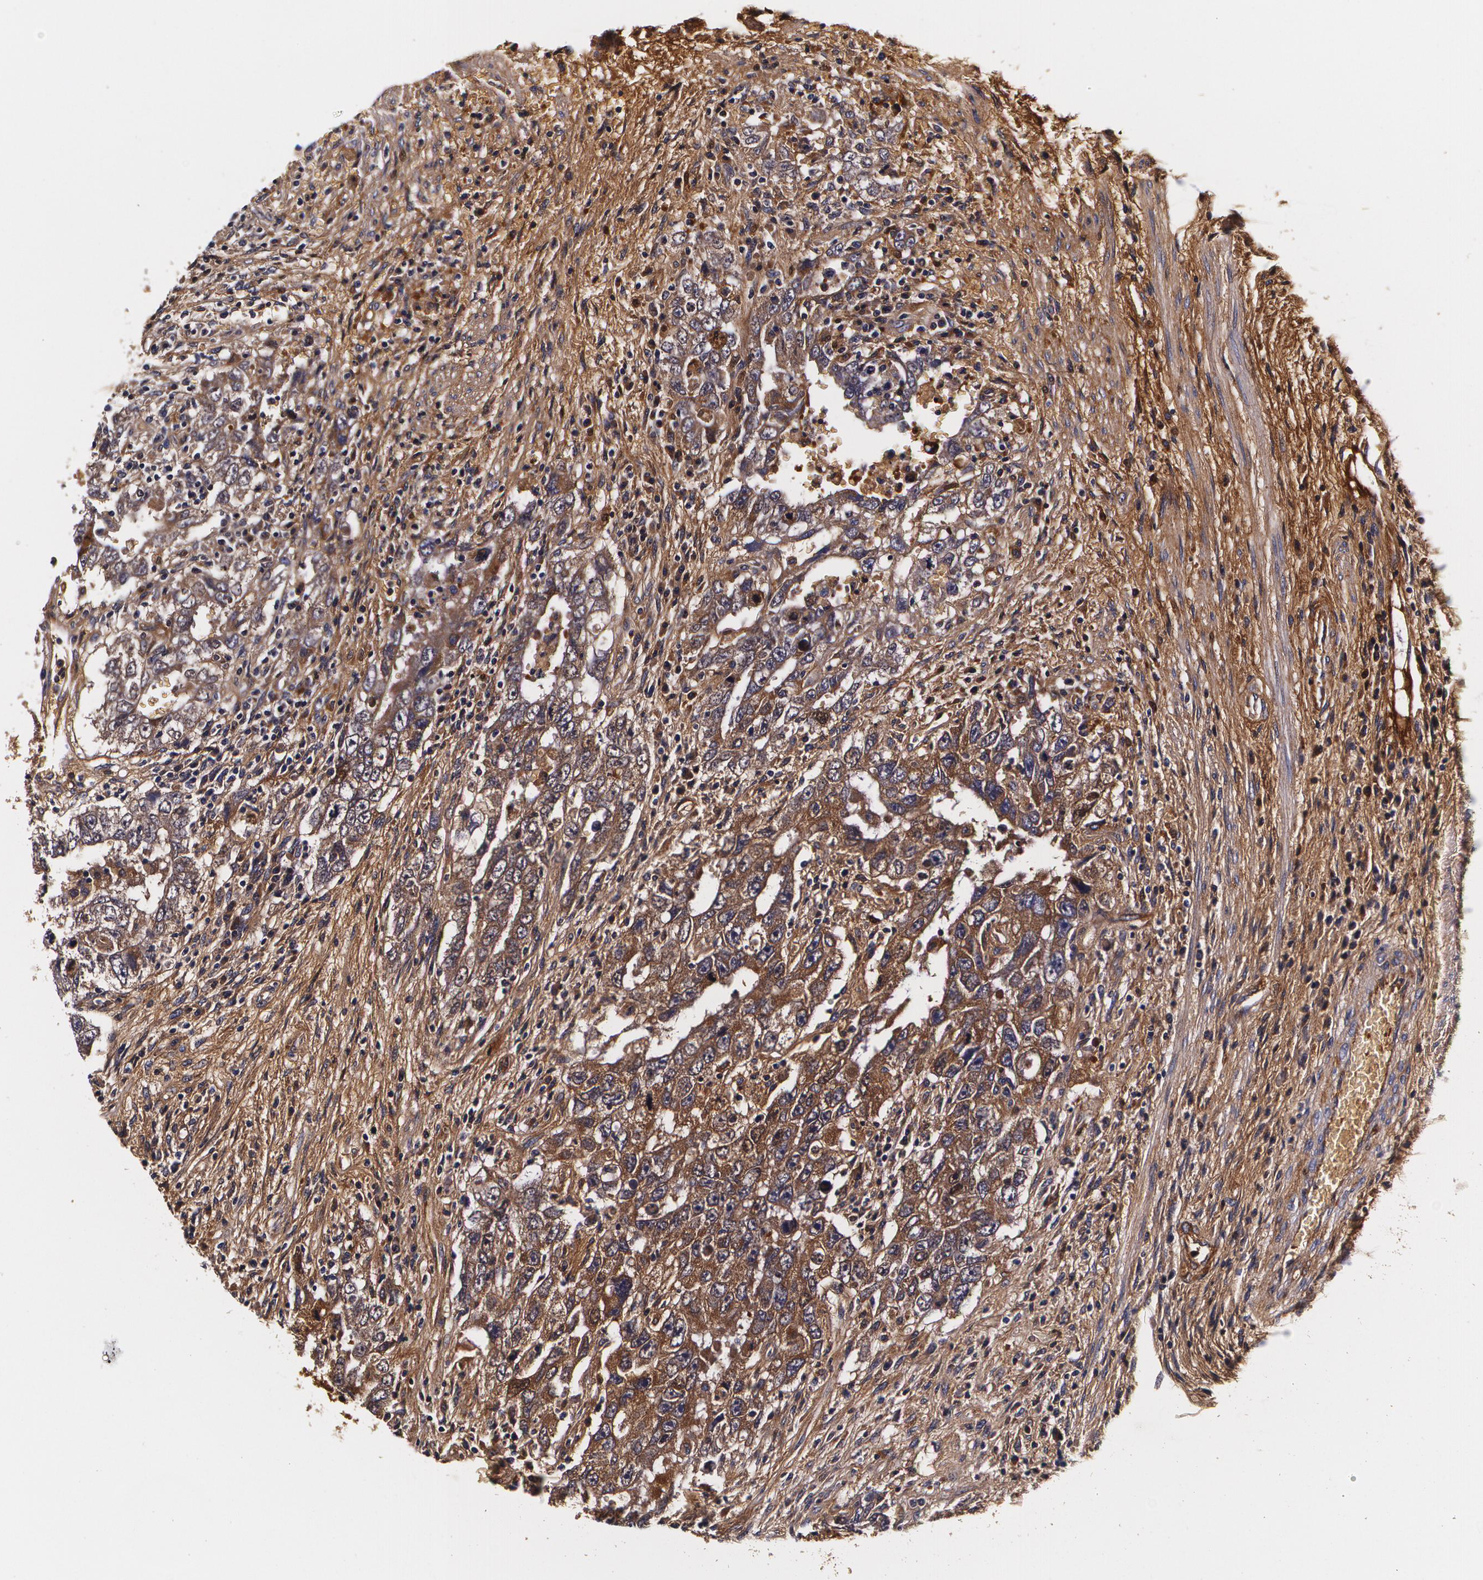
{"staining": {"intensity": "moderate", "quantity": ">75%", "location": "cytoplasmic/membranous"}, "tissue": "testis cancer", "cell_type": "Tumor cells", "image_type": "cancer", "snomed": [{"axis": "morphology", "description": "Carcinoma, Embryonal, NOS"}, {"axis": "topography", "description": "Testis"}], "caption": "Testis embryonal carcinoma stained for a protein reveals moderate cytoplasmic/membranous positivity in tumor cells.", "gene": "TTR", "patient": {"sex": "male", "age": 26}}